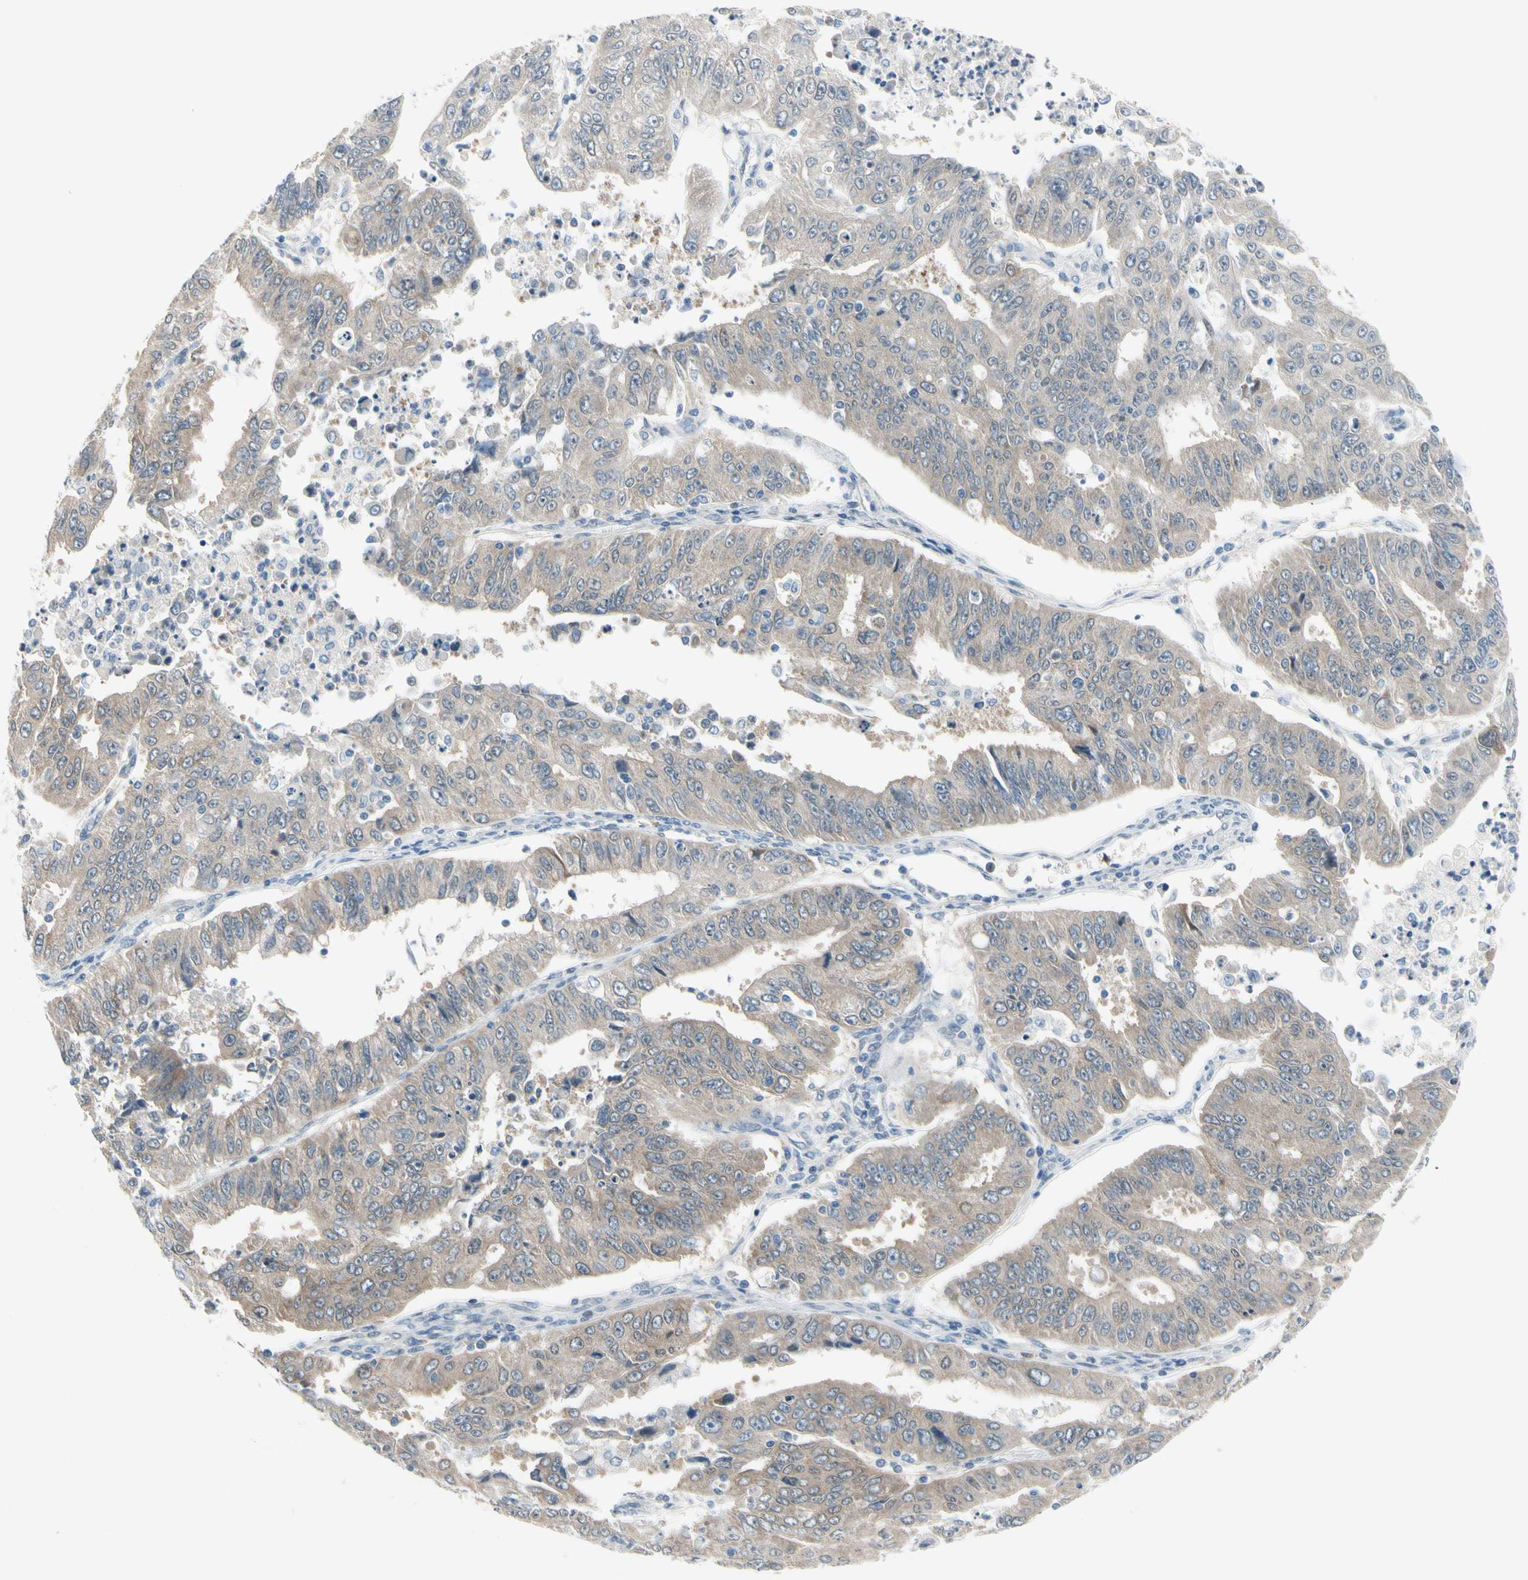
{"staining": {"intensity": "weak", "quantity": "25%-75%", "location": "cytoplasmic/membranous"}, "tissue": "endometrial cancer", "cell_type": "Tumor cells", "image_type": "cancer", "snomed": [{"axis": "morphology", "description": "Adenocarcinoma, NOS"}, {"axis": "topography", "description": "Endometrium"}], "caption": "Human adenocarcinoma (endometrial) stained for a protein (brown) shows weak cytoplasmic/membranous positive positivity in about 25%-75% of tumor cells.", "gene": "CFAP36", "patient": {"sex": "female", "age": 42}}